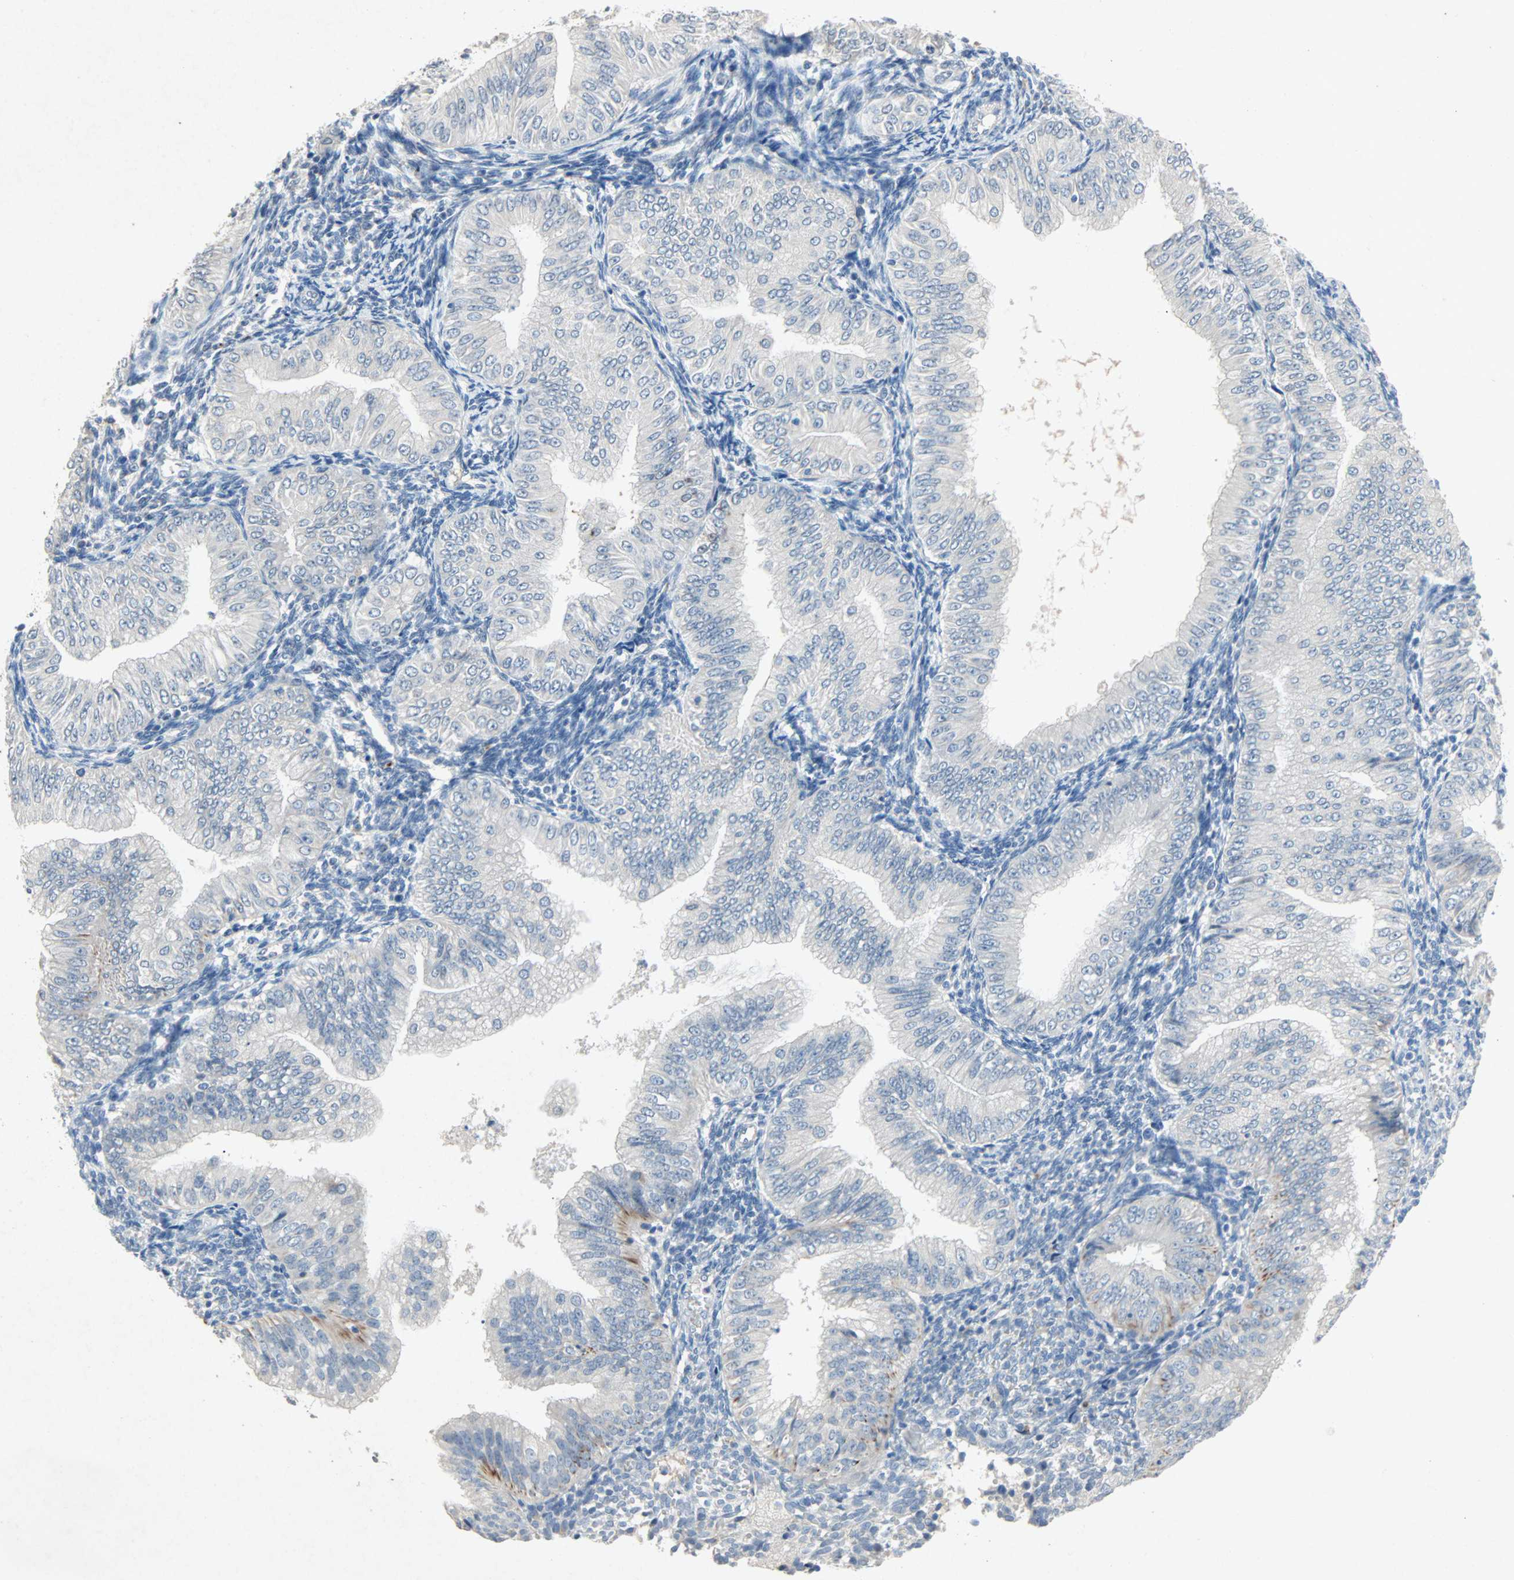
{"staining": {"intensity": "negative", "quantity": "none", "location": "none"}, "tissue": "endometrial cancer", "cell_type": "Tumor cells", "image_type": "cancer", "snomed": [{"axis": "morphology", "description": "Normal tissue, NOS"}, {"axis": "morphology", "description": "Adenocarcinoma, NOS"}, {"axis": "topography", "description": "Endometrium"}], "caption": "Immunohistochemistry of human adenocarcinoma (endometrial) exhibits no positivity in tumor cells. Brightfield microscopy of immunohistochemistry stained with DAB (3,3'-diaminobenzidine) (brown) and hematoxylin (blue), captured at high magnification.", "gene": "PCDHB2", "patient": {"sex": "female", "age": 53}}